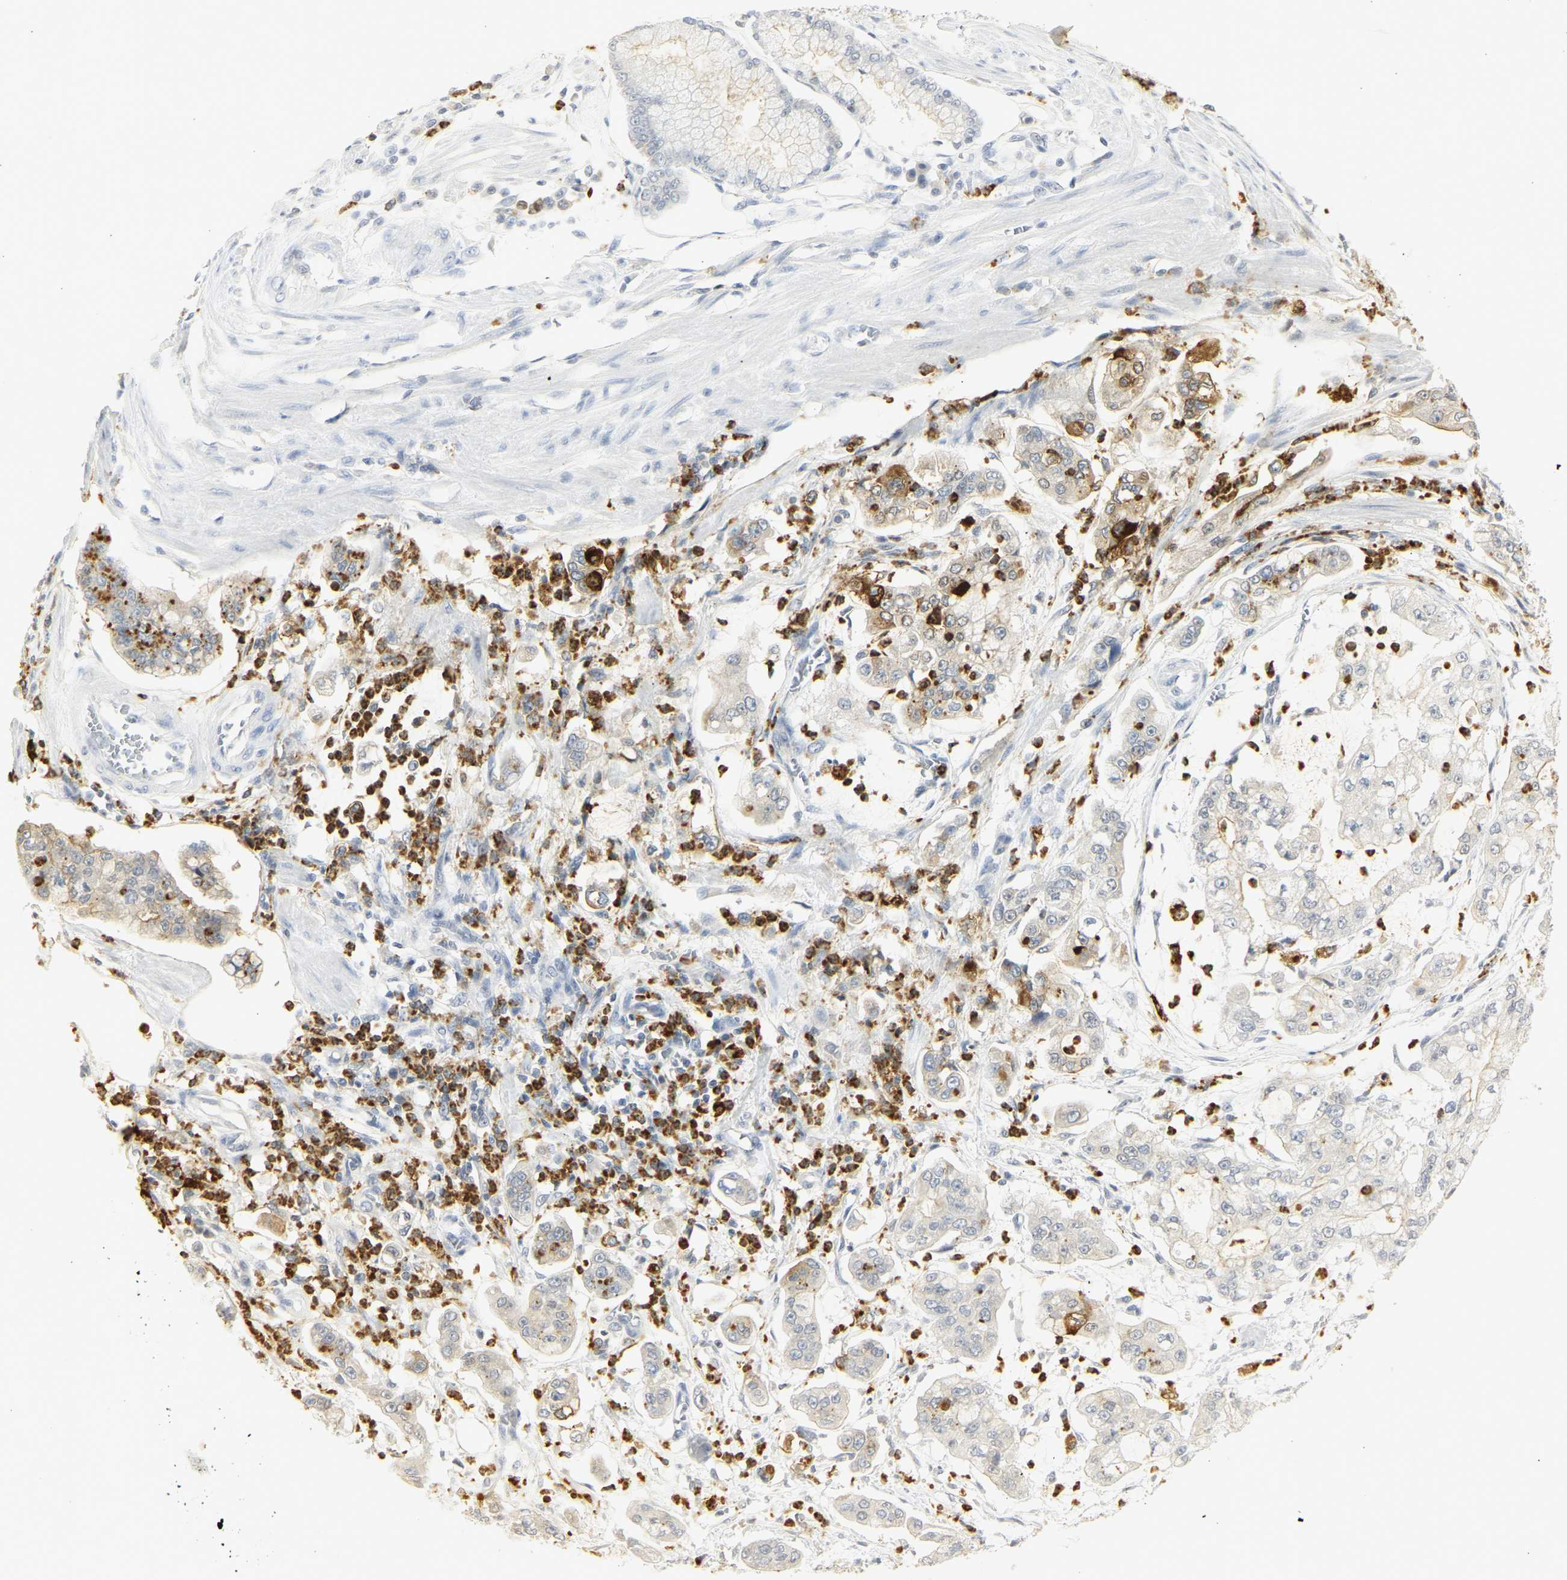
{"staining": {"intensity": "moderate", "quantity": "25%-75%", "location": "cytoplasmic/membranous"}, "tissue": "stomach cancer", "cell_type": "Tumor cells", "image_type": "cancer", "snomed": [{"axis": "morphology", "description": "Adenocarcinoma, NOS"}, {"axis": "topography", "description": "Stomach"}], "caption": "IHC photomicrograph of neoplastic tissue: adenocarcinoma (stomach) stained using IHC exhibits medium levels of moderate protein expression localized specifically in the cytoplasmic/membranous of tumor cells, appearing as a cytoplasmic/membranous brown color.", "gene": "CEACAM5", "patient": {"sex": "male", "age": 76}}